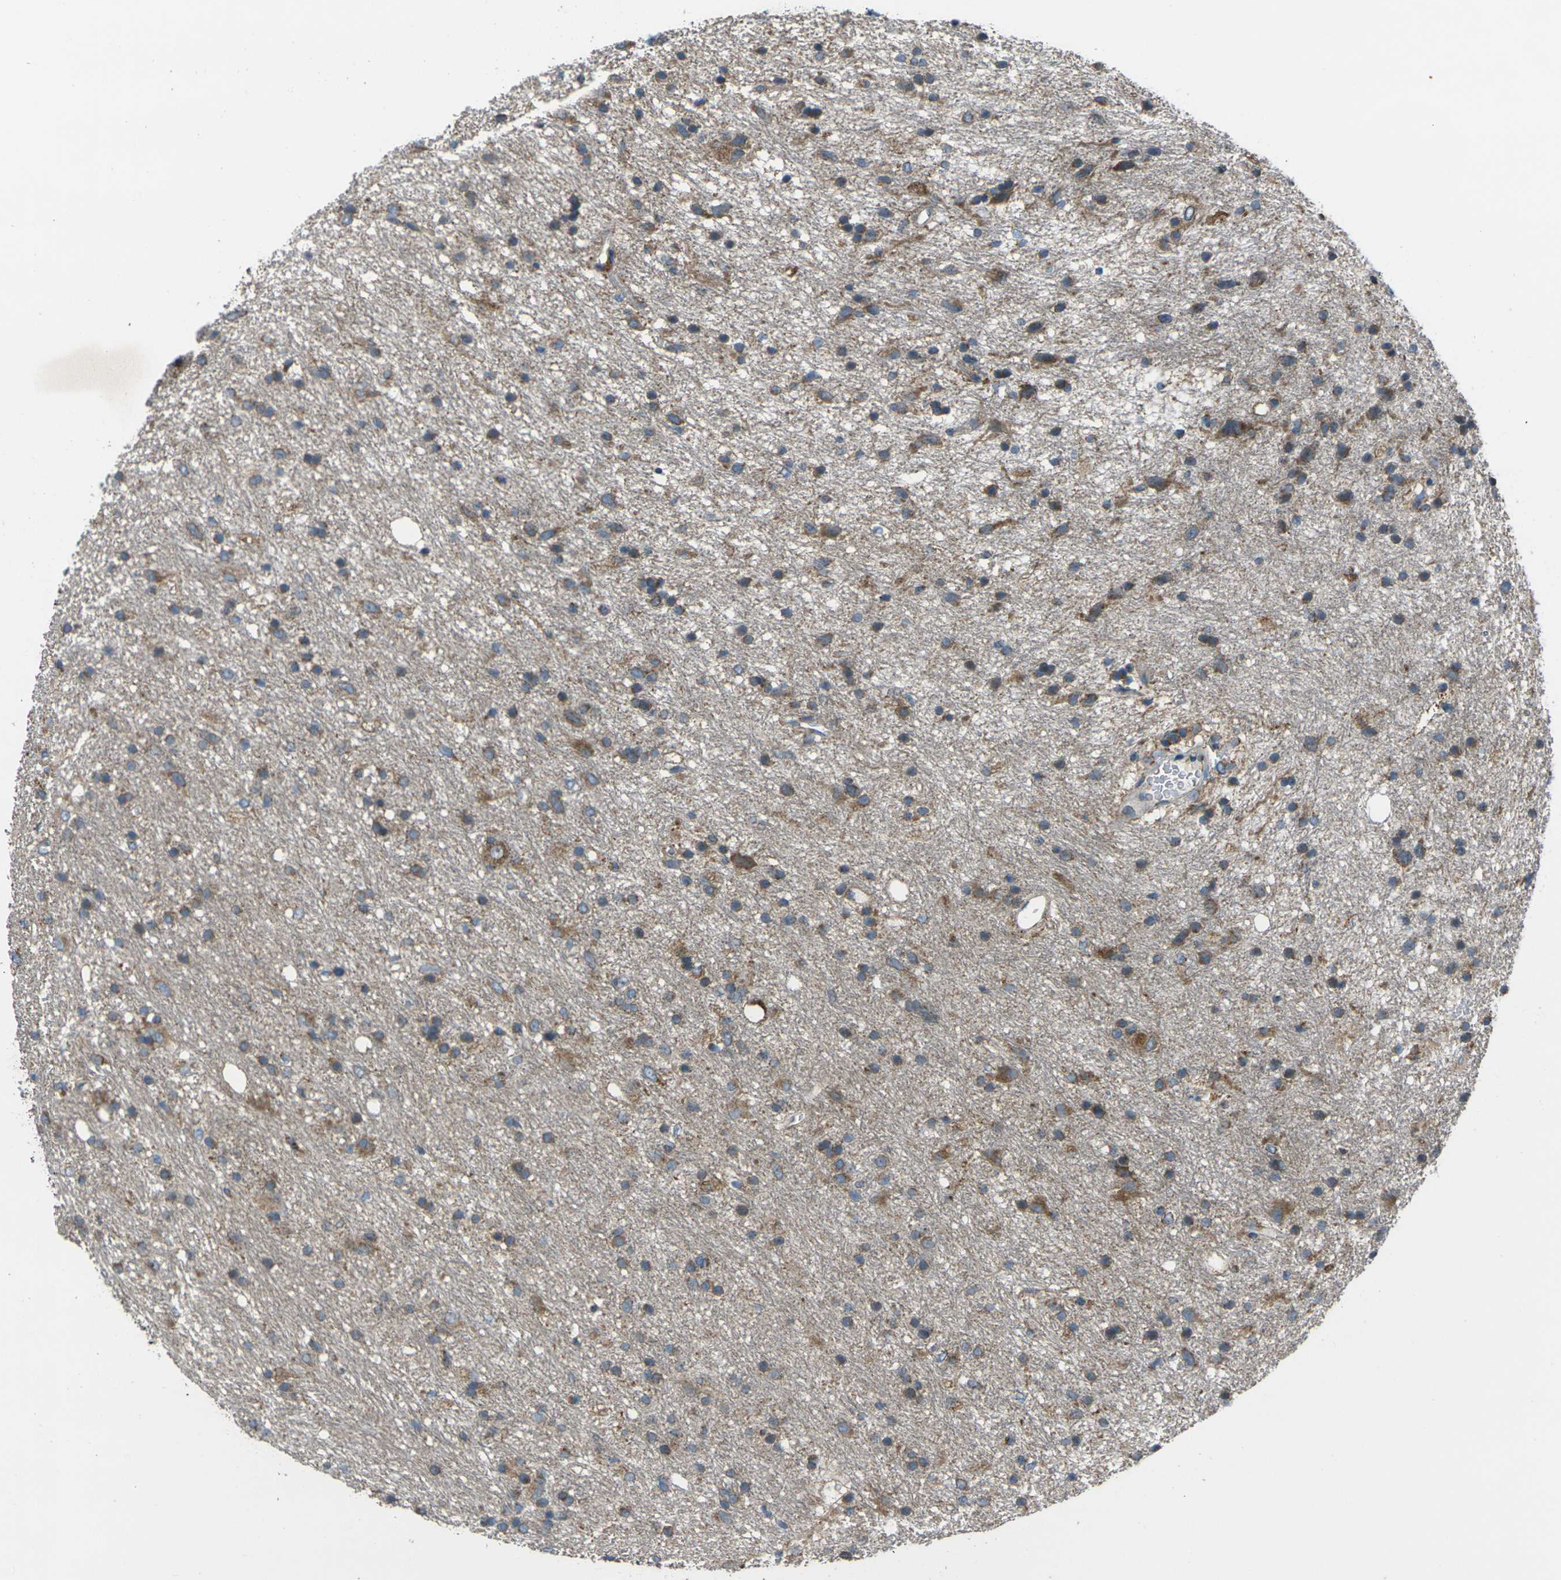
{"staining": {"intensity": "moderate", "quantity": "25%-75%", "location": "cytoplasmic/membranous"}, "tissue": "glioma", "cell_type": "Tumor cells", "image_type": "cancer", "snomed": [{"axis": "morphology", "description": "Glioma, malignant, Low grade"}, {"axis": "topography", "description": "Brain"}], "caption": "There is medium levels of moderate cytoplasmic/membranous staining in tumor cells of malignant low-grade glioma, as demonstrated by immunohistochemical staining (brown color).", "gene": "TMEM120B", "patient": {"sex": "male", "age": 77}}